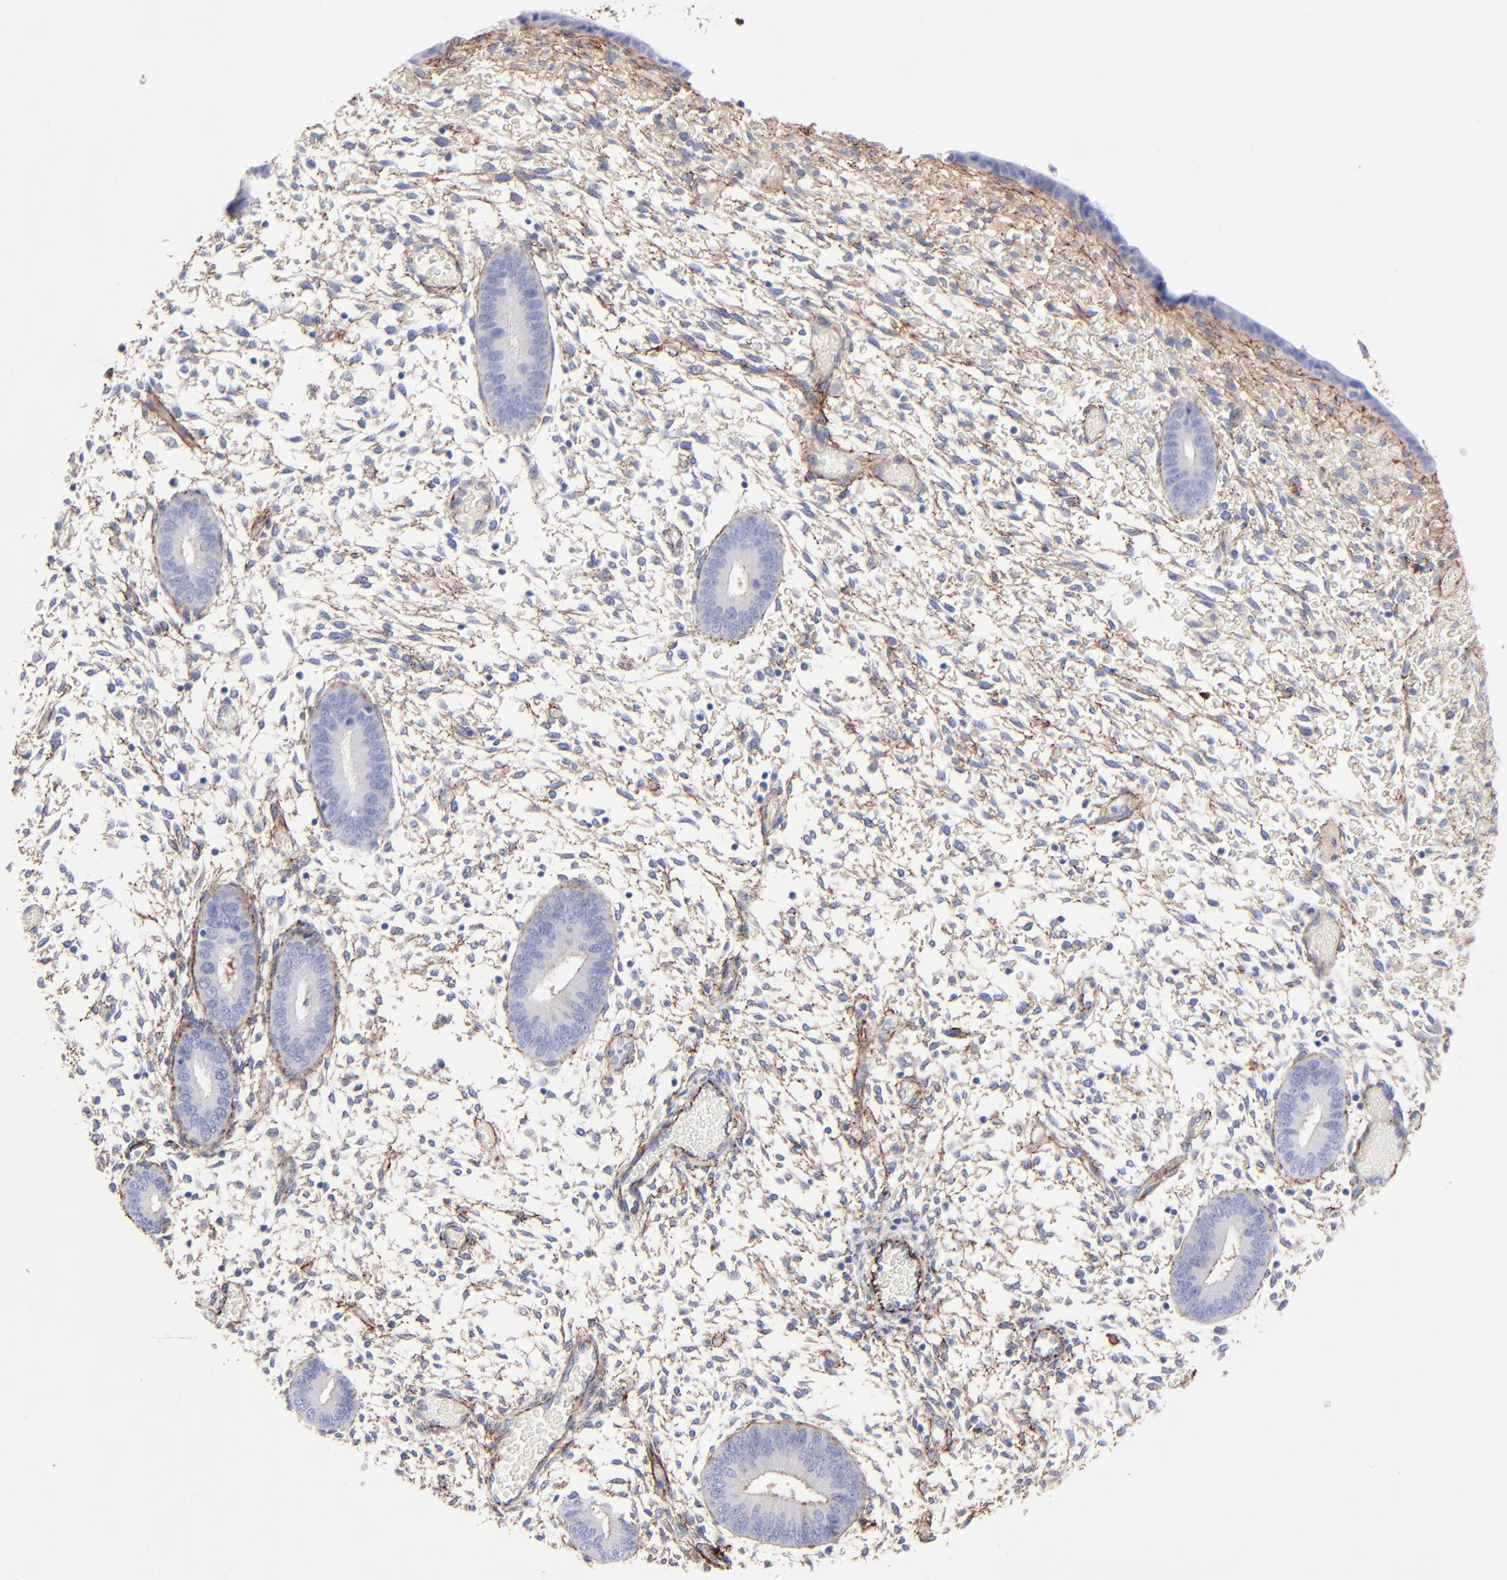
{"staining": {"intensity": "moderate", "quantity": ">75%", "location": "cytoplasmic/membranous"}, "tissue": "endometrium", "cell_type": "Cells in endometrial stroma", "image_type": "normal", "snomed": [{"axis": "morphology", "description": "Normal tissue, NOS"}, {"axis": "topography", "description": "Endometrium"}], "caption": "Endometrium stained with IHC reveals moderate cytoplasmic/membranous positivity in about >75% of cells in endometrial stroma.", "gene": "FBLN2", "patient": {"sex": "female", "age": 42}}